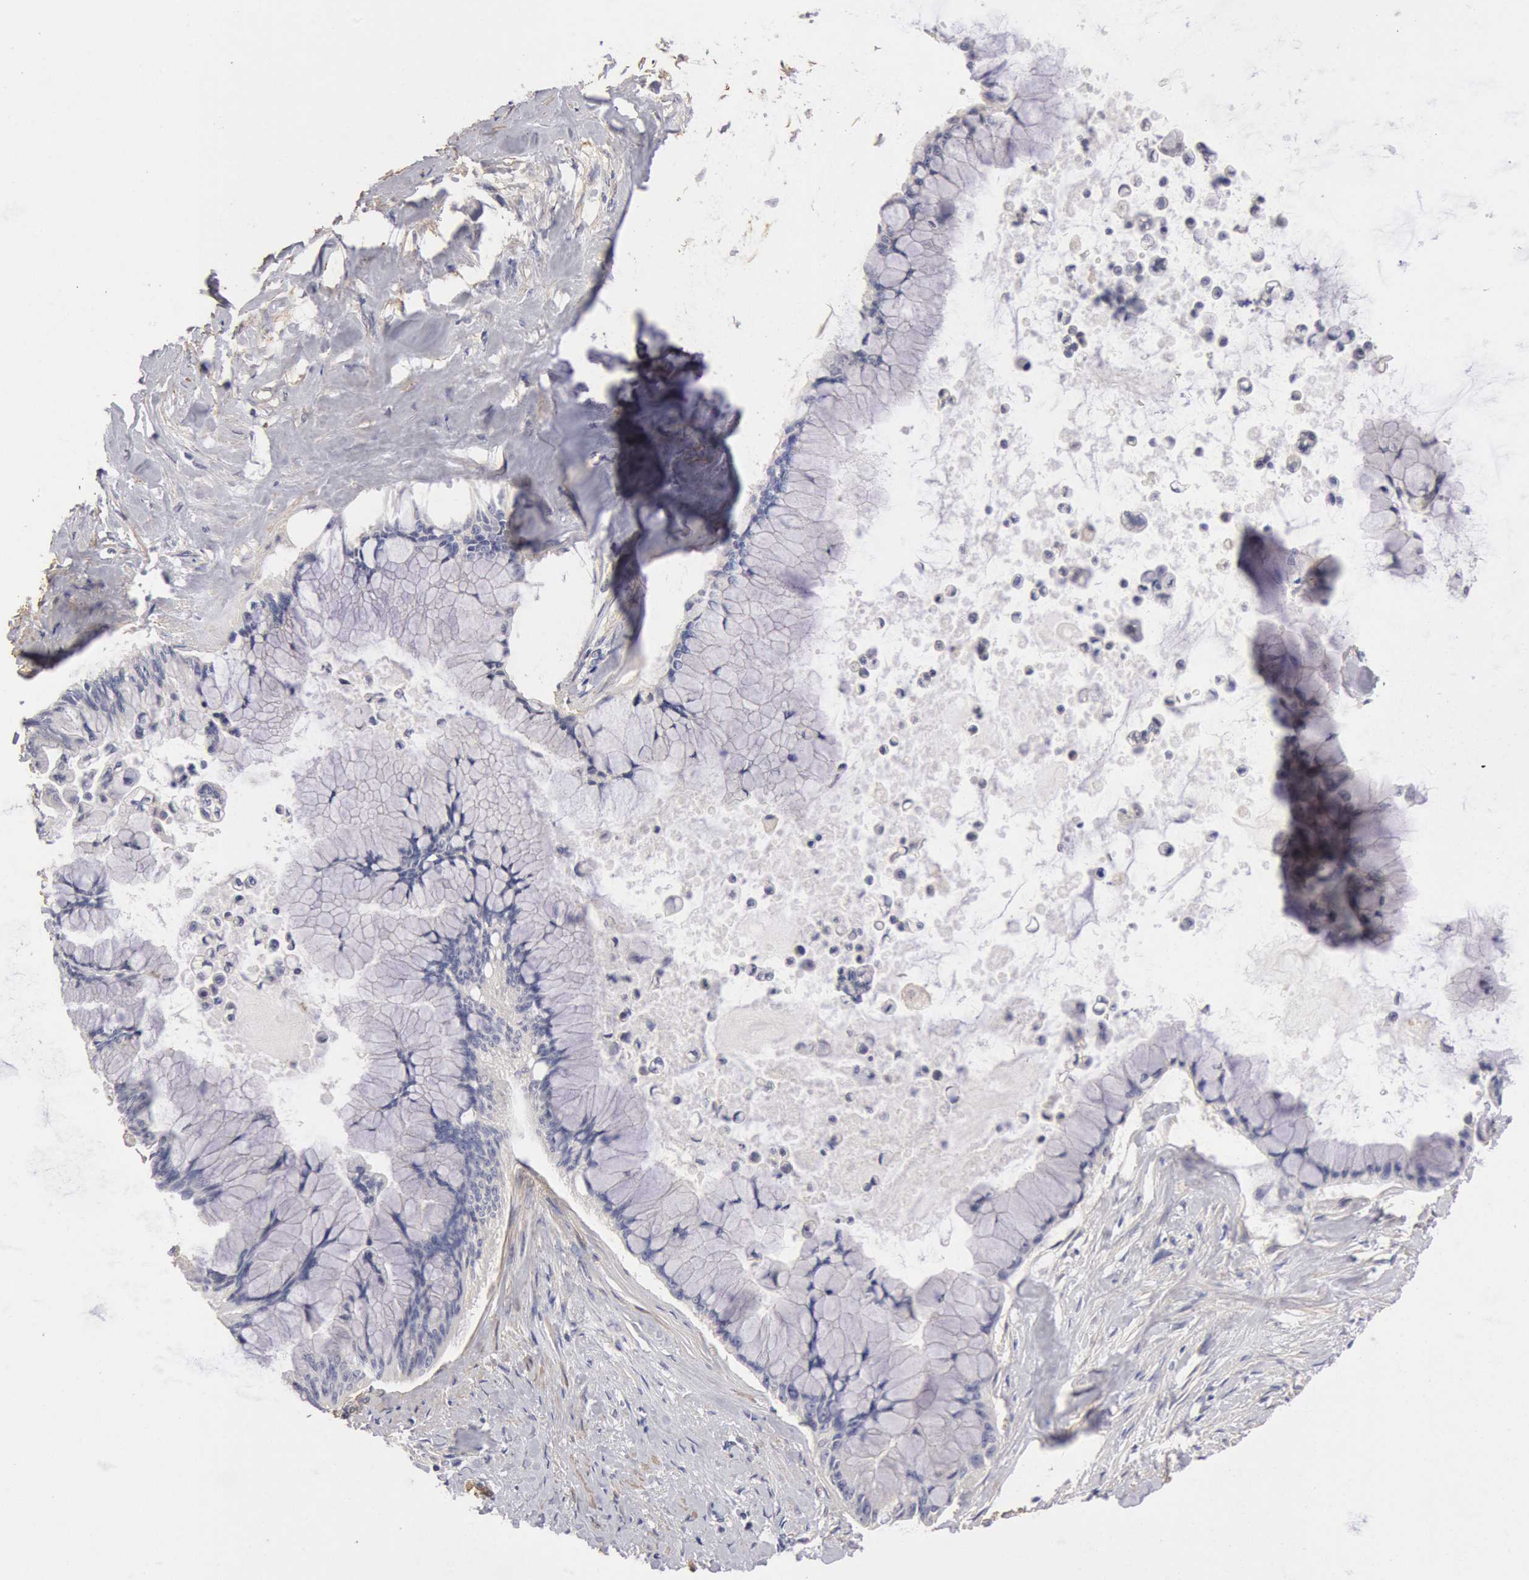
{"staining": {"intensity": "negative", "quantity": "none", "location": "none"}, "tissue": "pancreatic cancer", "cell_type": "Tumor cells", "image_type": "cancer", "snomed": [{"axis": "morphology", "description": "Adenocarcinoma, NOS"}, {"axis": "topography", "description": "Pancreas"}], "caption": "Immunohistochemistry (IHC) of human pancreatic cancer (adenocarcinoma) exhibits no expression in tumor cells. Nuclei are stained in blue.", "gene": "TMED8", "patient": {"sex": "male", "age": 59}}